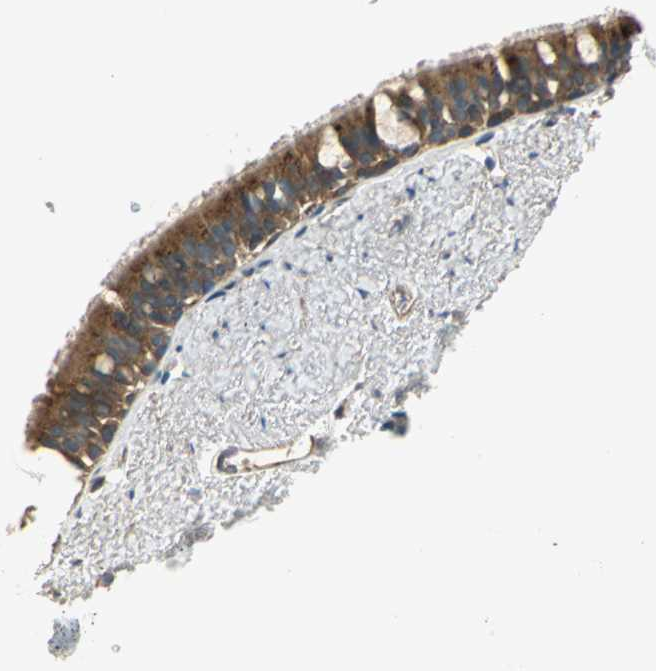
{"staining": {"intensity": "moderate", "quantity": ">75%", "location": "cytoplasmic/membranous"}, "tissue": "bronchus", "cell_type": "Respiratory epithelial cells", "image_type": "normal", "snomed": [{"axis": "morphology", "description": "Normal tissue, NOS"}, {"axis": "topography", "description": "Bronchus"}], "caption": "Protein expression analysis of benign bronchus displays moderate cytoplasmic/membranous staining in about >75% of respiratory epithelial cells. (Stains: DAB in brown, nuclei in blue, Microscopy: brightfield microscopy at high magnification).", "gene": "PRKAA1", "patient": {"sex": "female", "age": 73}}